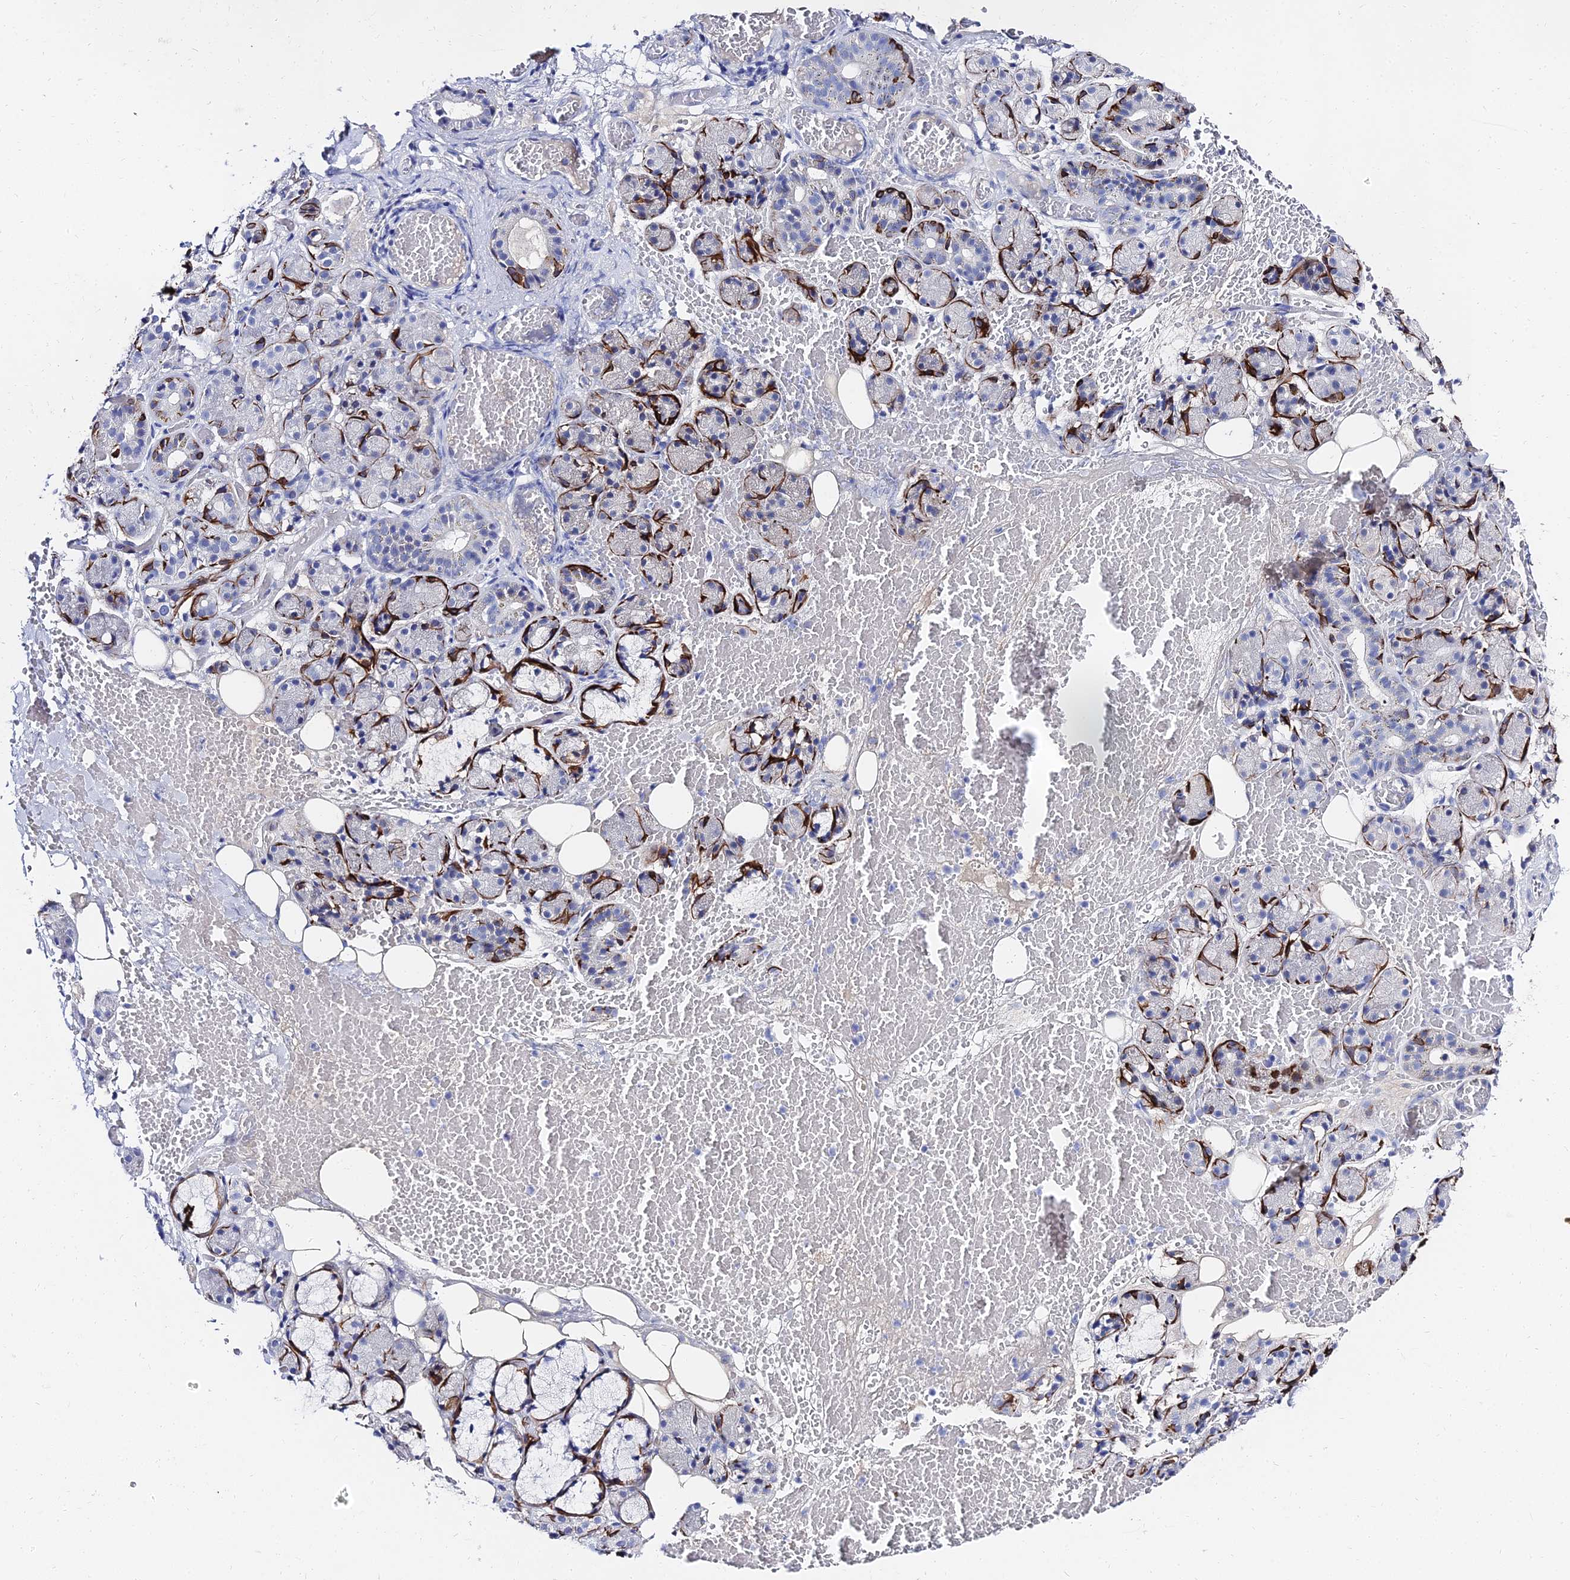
{"staining": {"intensity": "strong", "quantity": "25%-75%", "location": "cytoplasmic/membranous"}, "tissue": "salivary gland", "cell_type": "Glandular cells", "image_type": "normal", "snomed": [{"axis": "morphology", "description": "Normal tissue, NOS"}, {"axis": "topography", "description": "Salivary gland"}], "caption": "Immunohistochemical staining of normal human salivary gland reveals strong cytoplasmic/membranous protein expression in approximately 25%-75% of glandular cells. The staining is performed using DAB brown chromogen to label protein expression. The nuclei are counter-stained blue using hematoxylin.", "gene": "KRT17", "patient": {"sex": "male", "age": 63}}